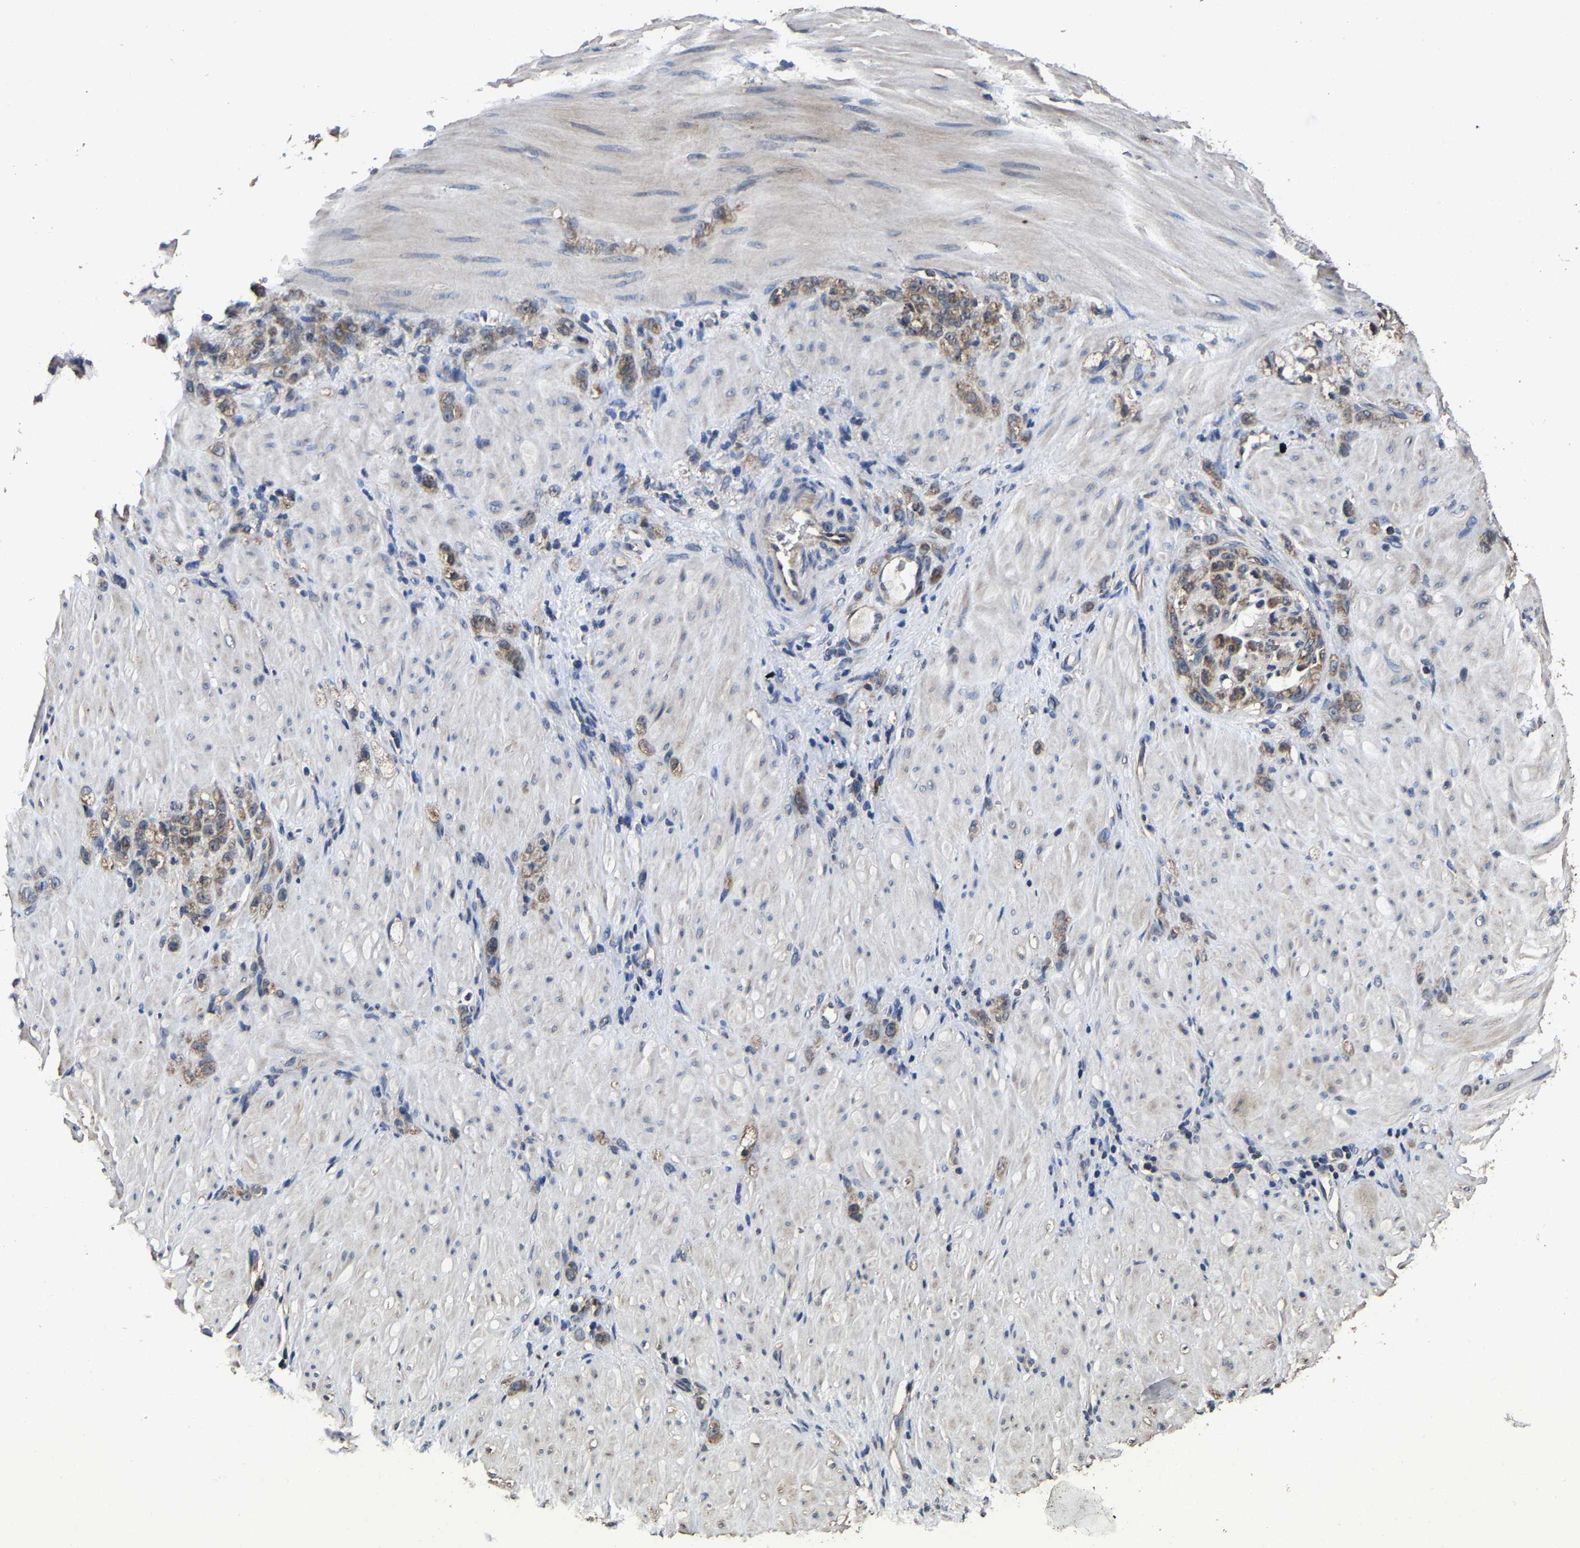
{"staining": {"intensity": "moderate", "quantity": ">75%", "location": "cytoplasmic/membranous"}, "tissue": "stomach cancer", "cell_type": "Tumor cells", "image_type": "cancer", "snomed": [{"axis": "morphology", "description": "Normal tissue, NOS"}, {"axis": "morphology", "description": "Adenocarcinoma, NOS"}, {"axis": "topography", "description": "Stomach"}], "caption": "Immunohistochemical staining of human stomach adenocarcinoma reveals medium levels of moderate cytoplasmic/membranous protein positivity in about >75% of tumor cells.", "gene": "EBAG9", "patient": {"sex": "male", "age": 82}}